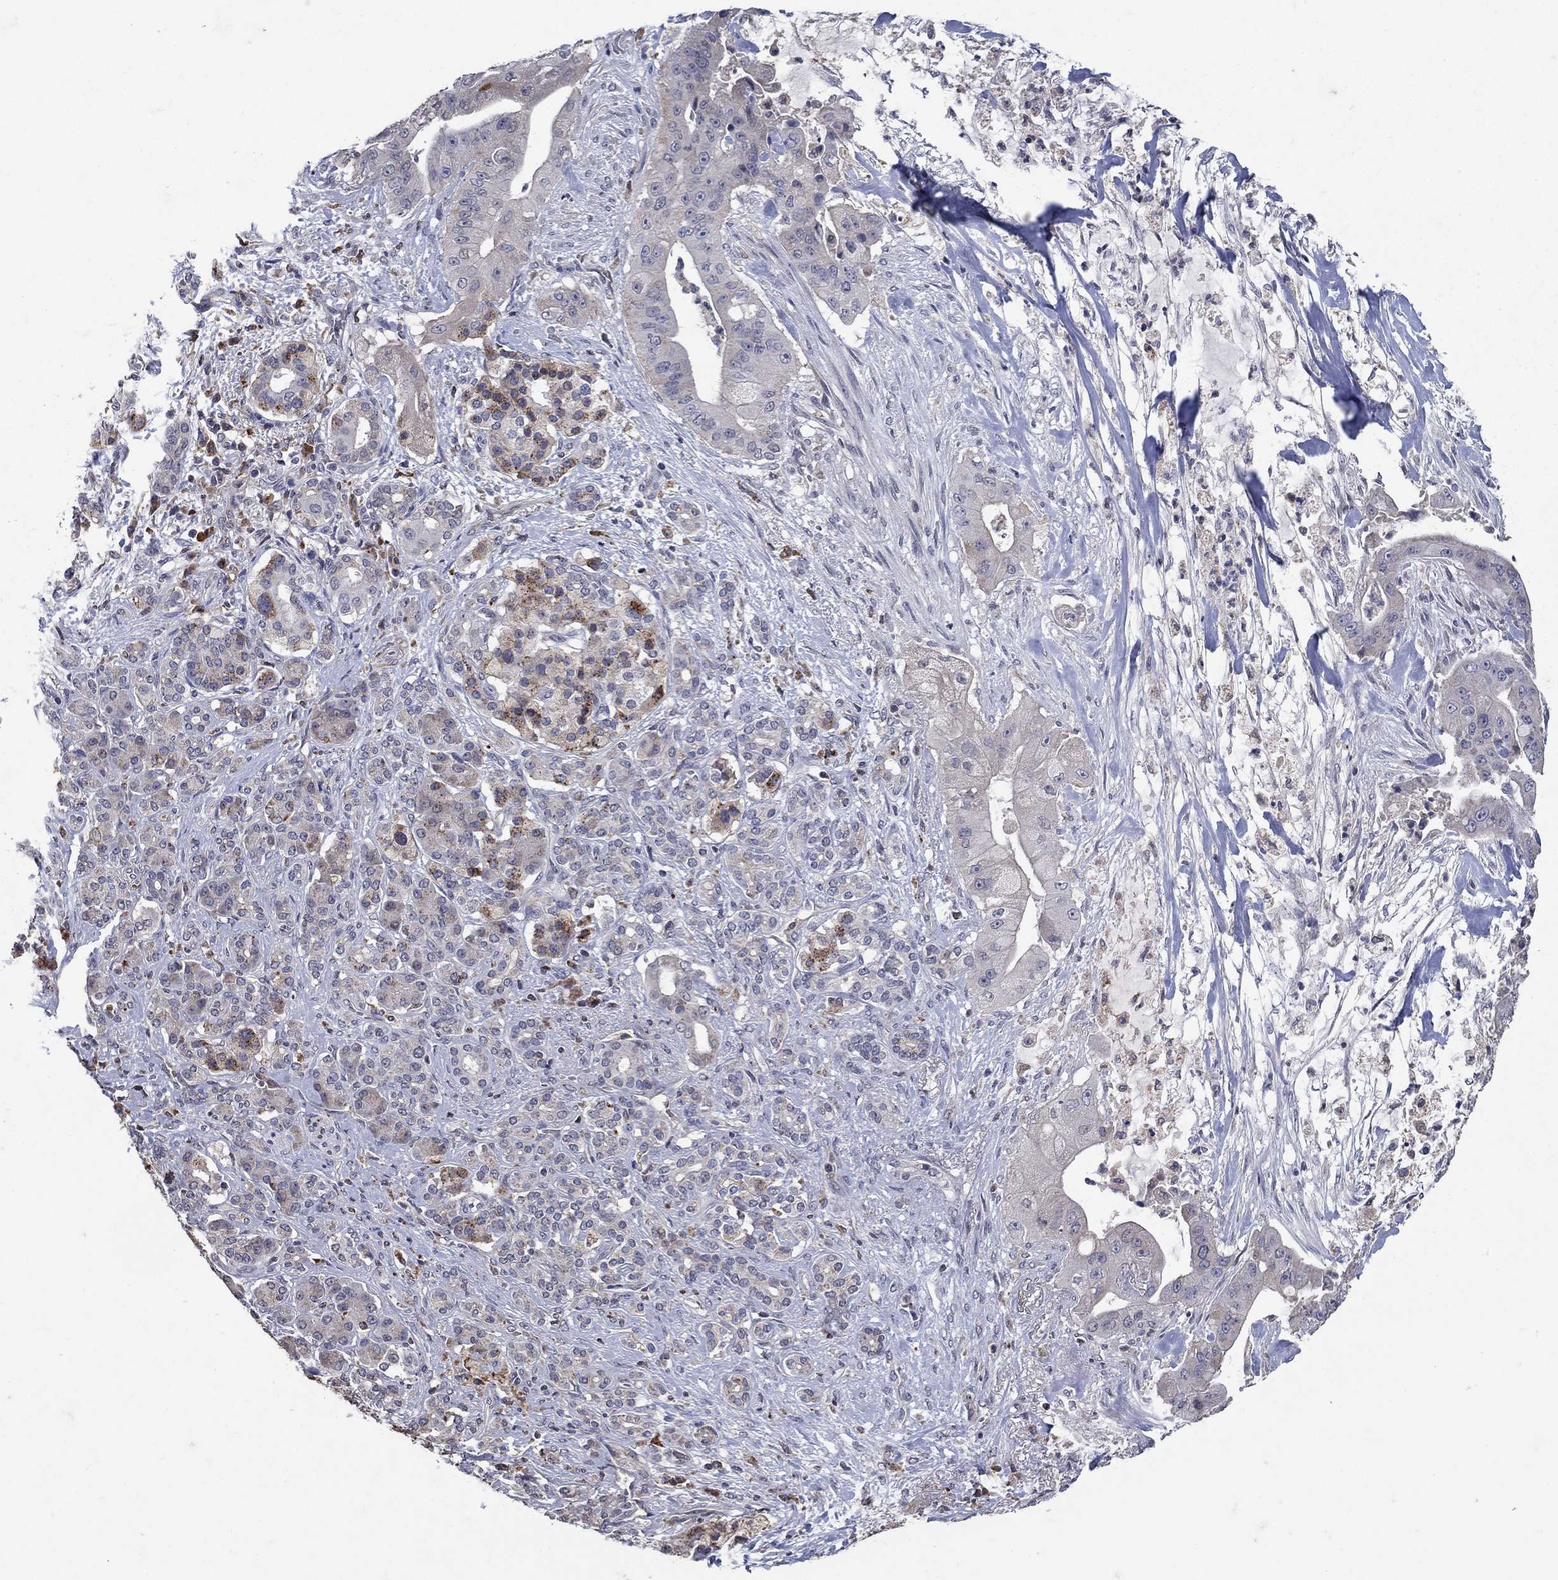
{"staining": {"intensity": "negative", "quantity": "none", "location": "none"}, "tissue": "pancreatic cancer", "cell_type": "Tumor cells", "image_type": "cancer", "snomed": [{"axis": "morphology", "description": "Normal tissue, NOS"}, {"axis": "morphology", "description": "Inflammation, NOS"}, {"axis": "morphology", "description": "Adenocarcinoma, NOS"}, {"axis": "topography", "description": "Pancreas"}], "caption": "There is no significant staining in tumor cells of pancreatic adenocarcinoma.", "gene": "NPC2", "patient": {"sex": "male", "age": 57}}